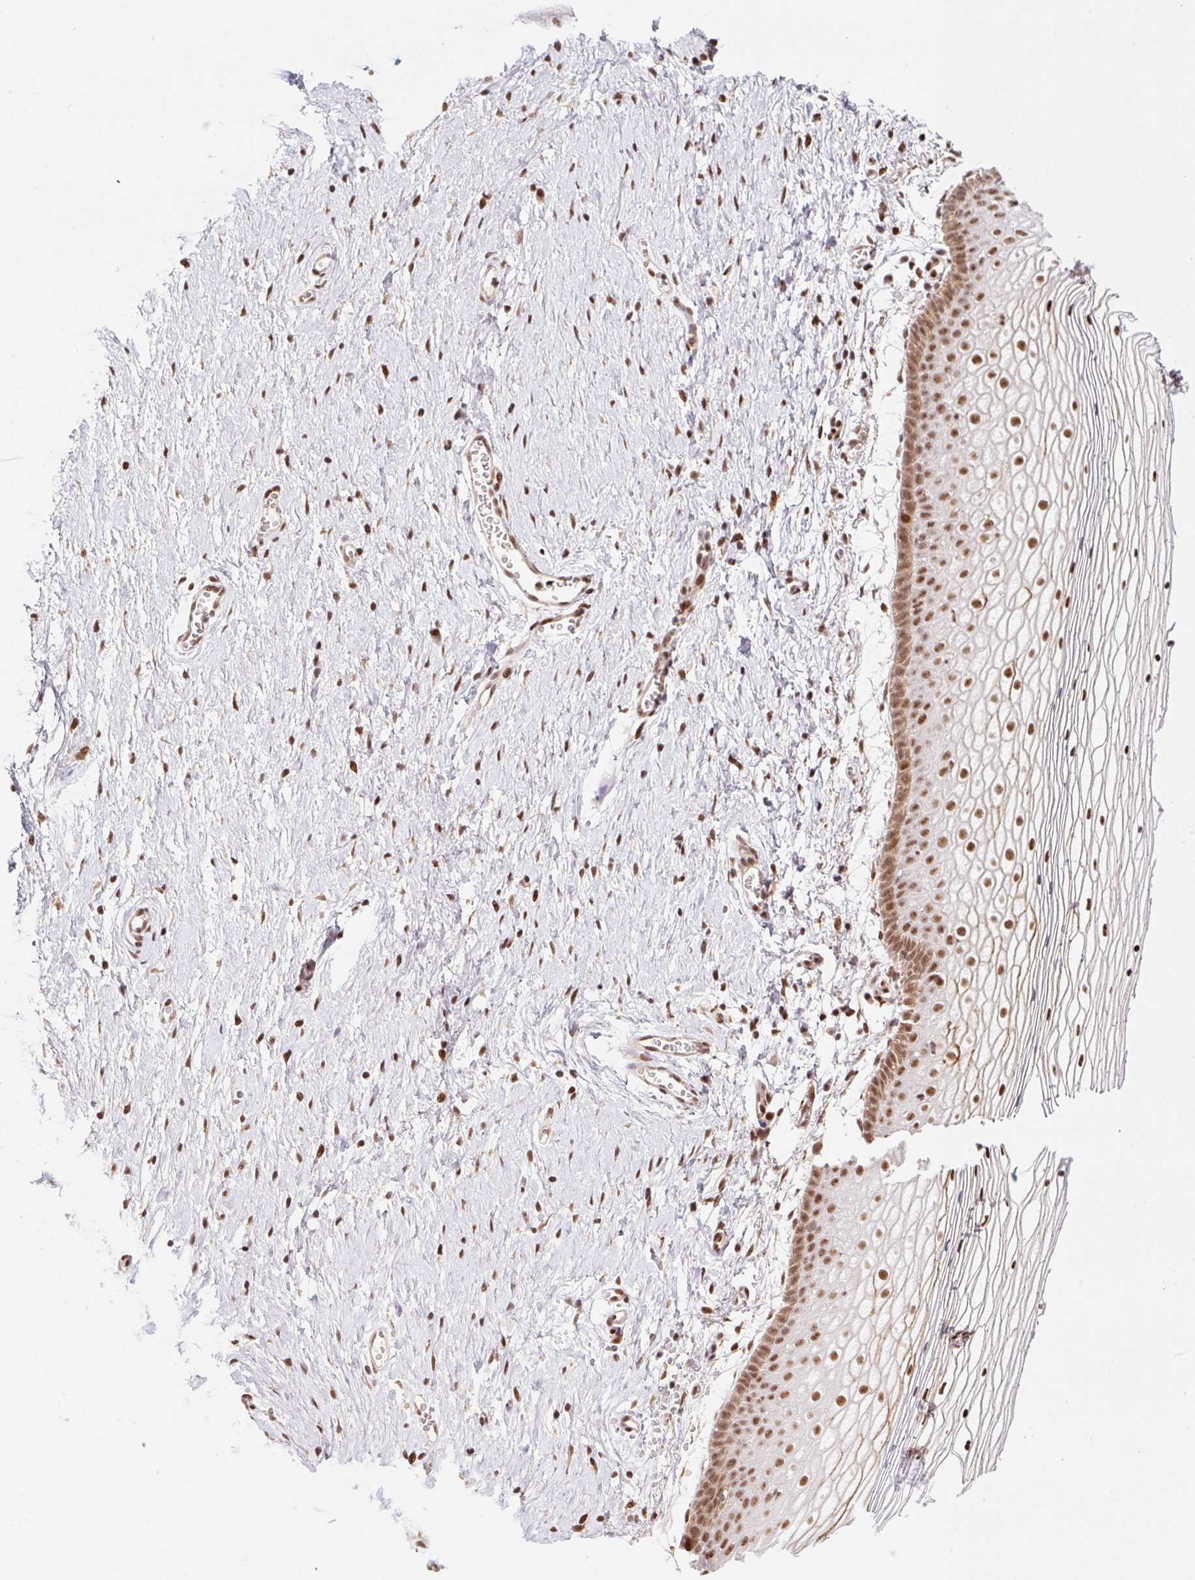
{"staining": {"intensity": "strong", "quantity": ">75%", "location": "nuclear"}, "tissue": "vagina", "cell_type": "Squamous epithelial cells", "image_type": "normal", "snomed": [{"axis": "morphology", "description": "Normal tissue, NOS"}, {"axis": "topography", "description": "Vagina"}], "caption": "Immunohistochemistry (IHC) image of benign vagina: human vagina stained using immunohistochemistry (IHC) demonstrates high levels of strong protein expression localized specifically in the nuclear of squamous epithelial cells, appearing as a nuclear brown color.", "gene": "INTS8", "patient": {"sex": "female", "age": 56}}